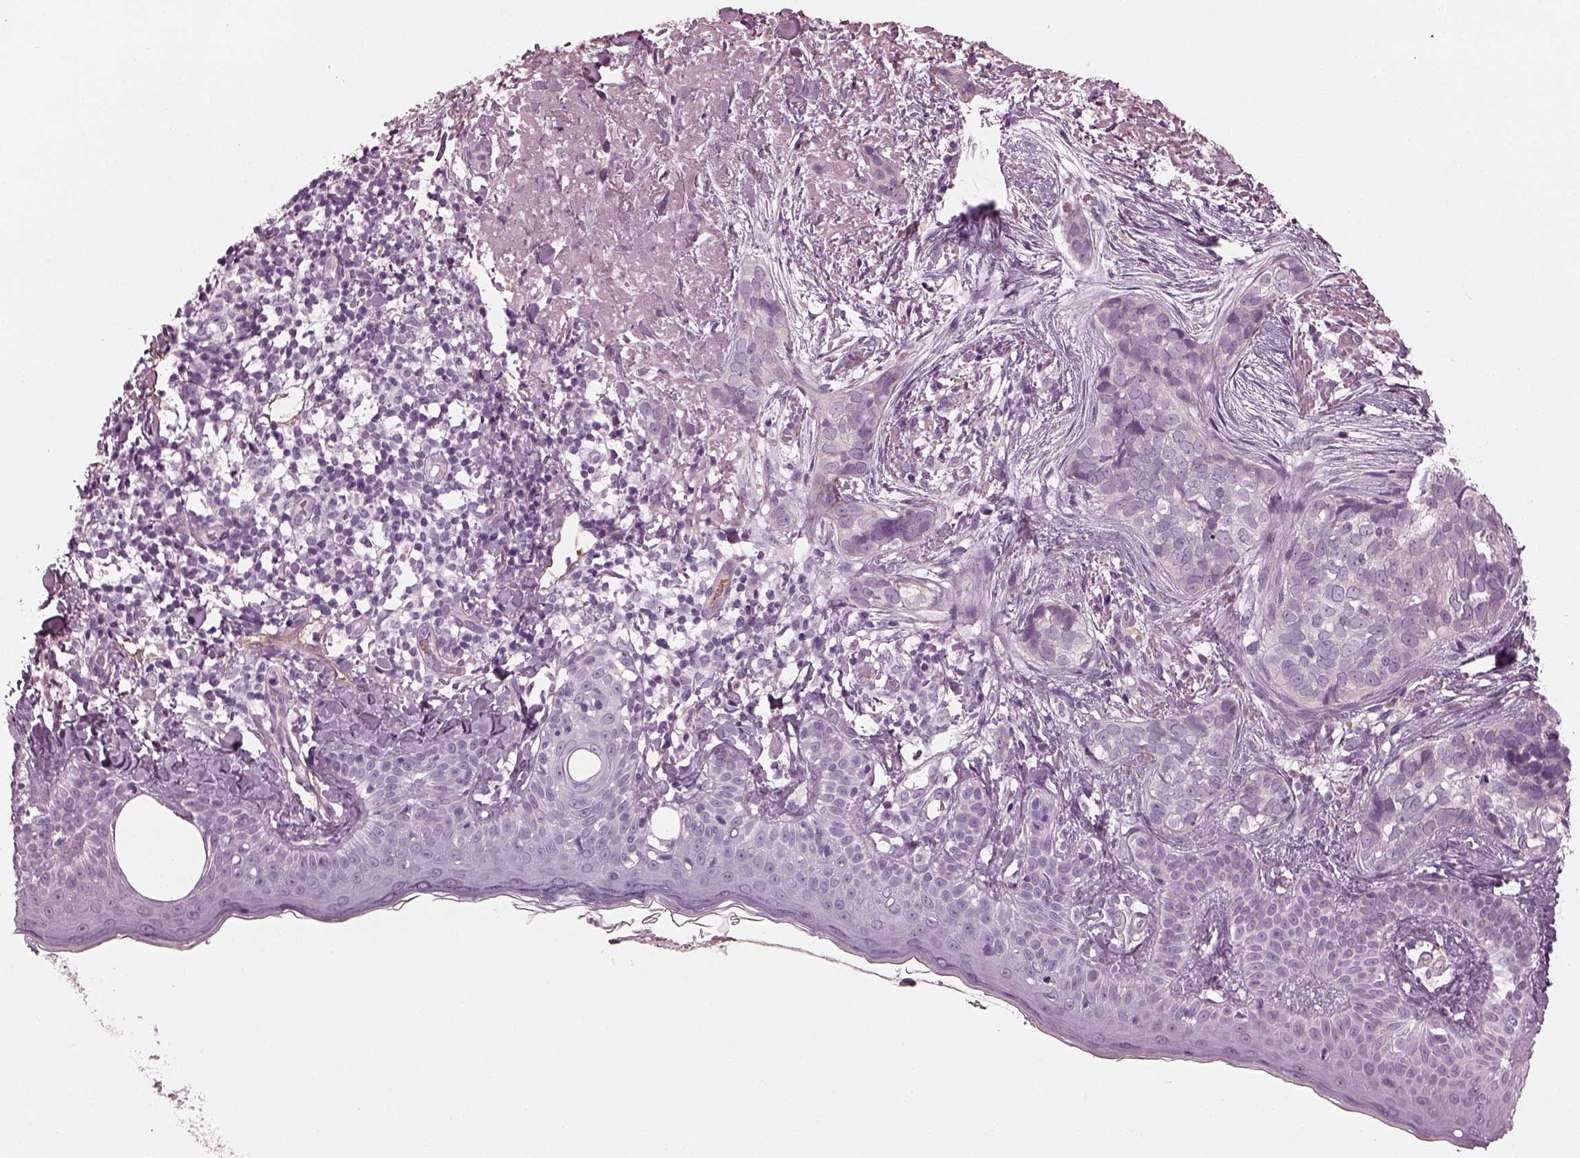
{"staining": {"intensity": "negative", "quantity": "none", "location": "none"}, "tissue": "skin cancer", "cell_type": "Tumor cells", "image_type": "cancer", "snomed": [{"axis": "morphology", "description": "Basal cell carcinoma"}, {"axis": "topography", "description": "Skin"}], "caption": "High magnification brightfield microscopy of skin cancer (basal cell carcinoma) stained with DAB (brown) and counterstained with hematoxylin (blue): tumor cells show no significant positivity.", "gene": "EIF4E1B", "patient": {"sex": "male", "age": 87}}